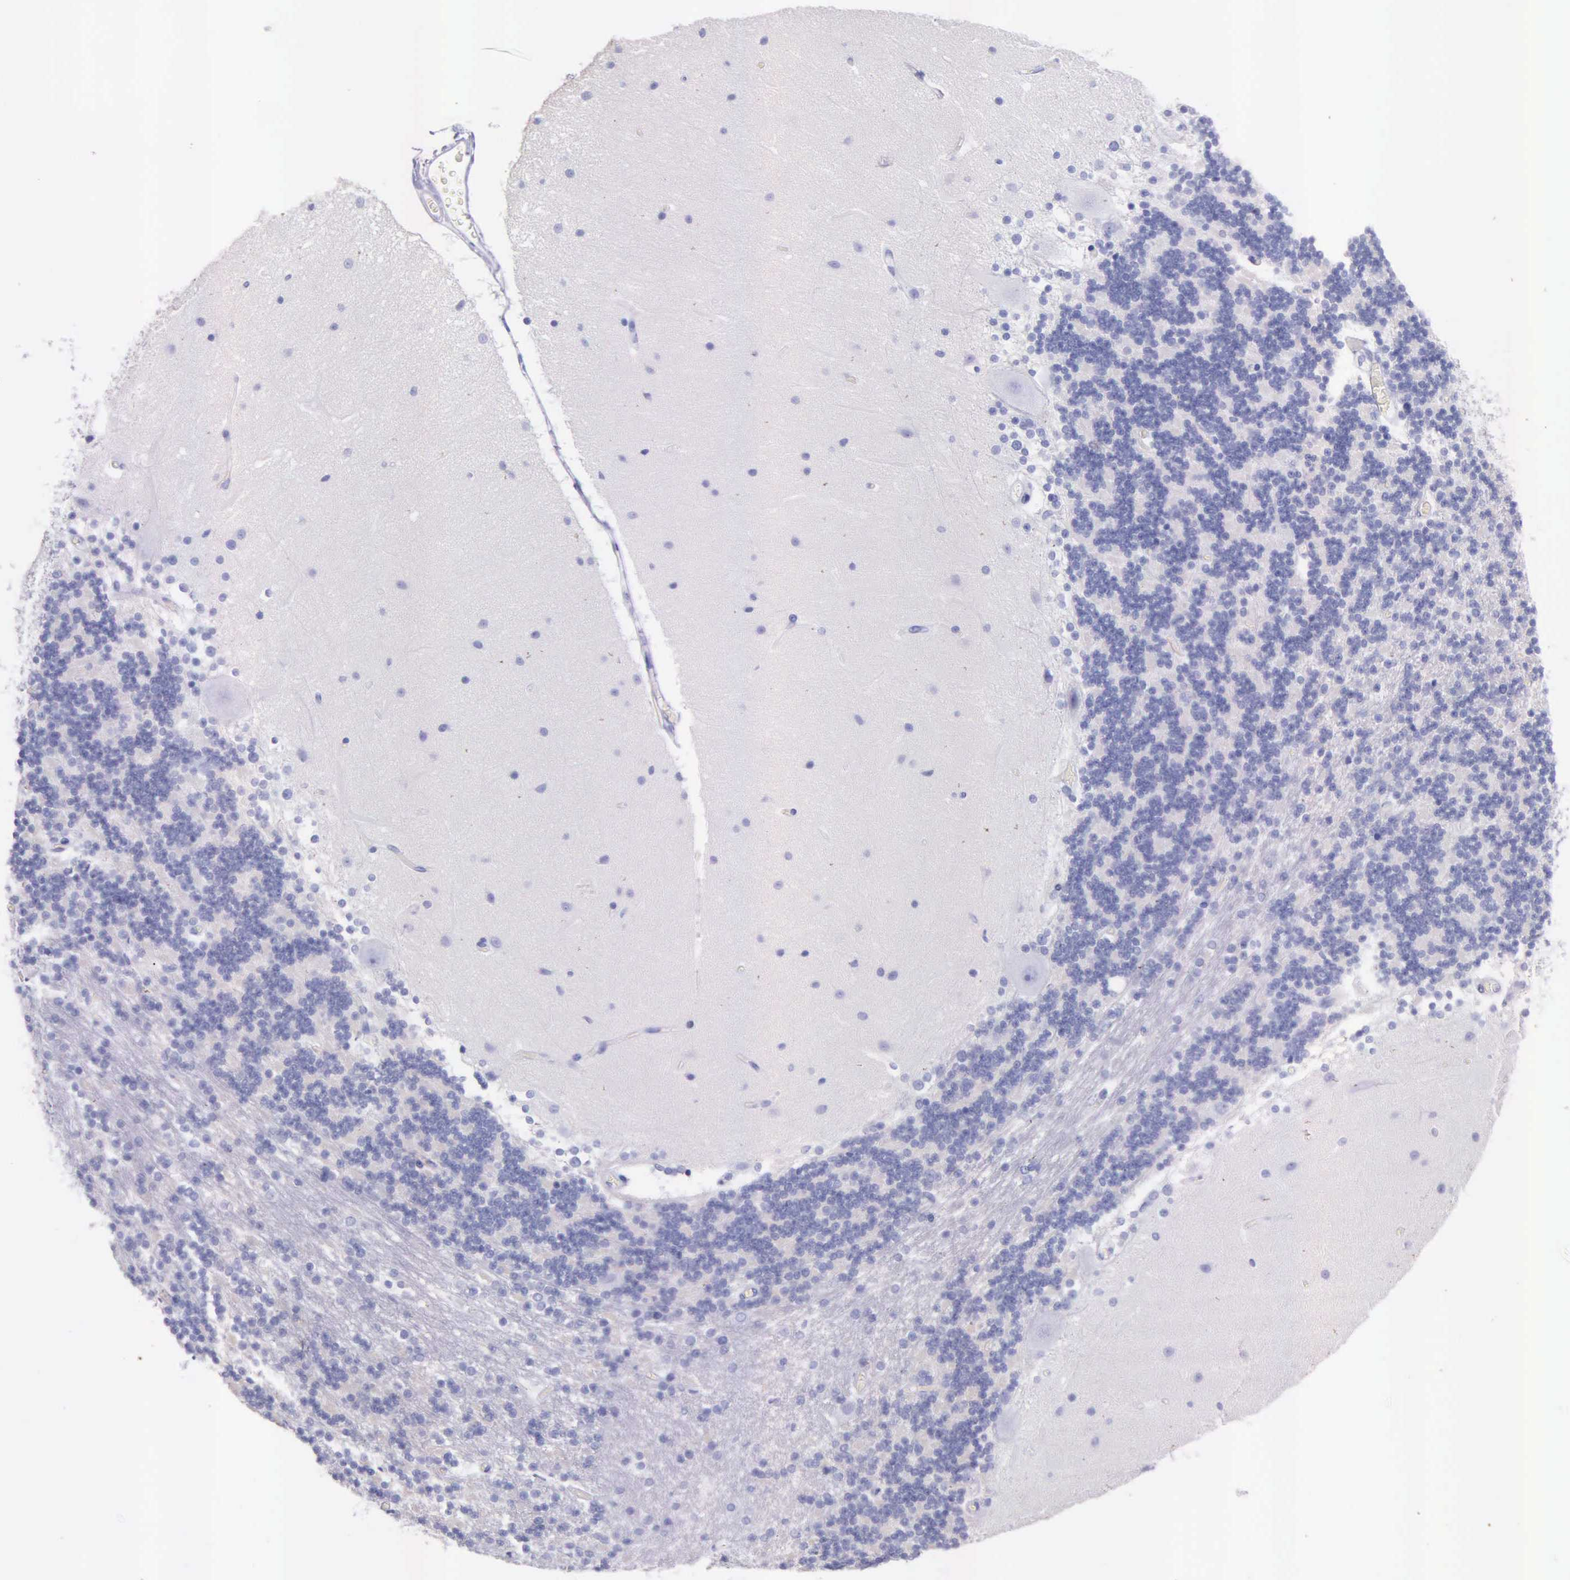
{"staining": {"intensity": "negative", "quantity": "none", "location": "none"}, "tissue": "cerebellum", "cell_type": "Cells in granular layer", "image_type": "normal", "snomed": [{"axis": "morphology", "description": "Normal tissue, NOS"}, {"axis": "topography", "description": "Cerebellum"}], "caption": "Image shows no protein positivity in cells in granular layer of unremarkable cerebellum. (DAB (3,3'-diaminobenzidine) immunohistochemistry (IHC) visualized using brightfield microscopy, high magnification).", "gene": "KLK2", "patient": {"sex": "female", "age": 54}}